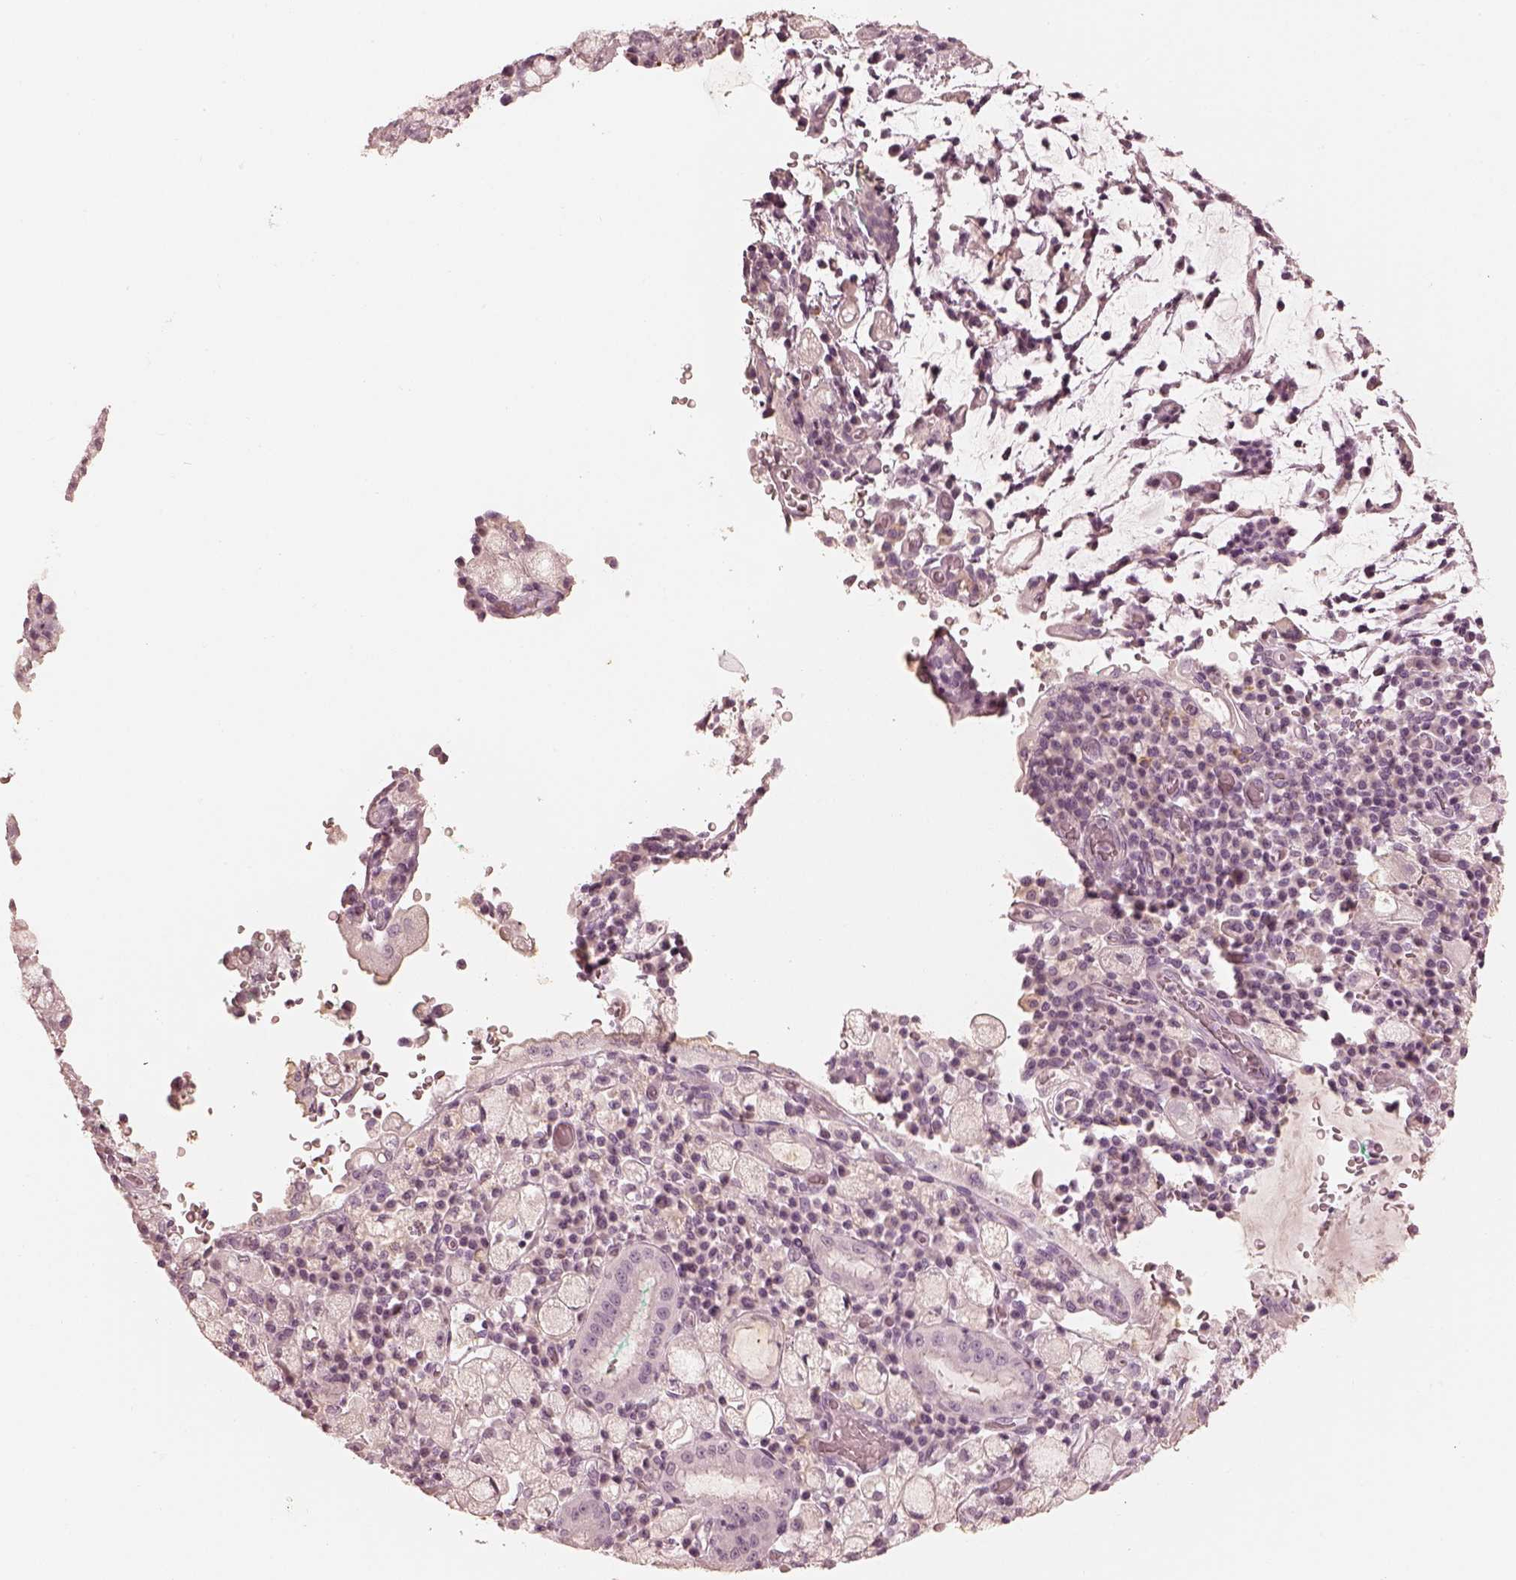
{"staining": {"intensity": "negative", "quantity": "none", "location": "none"}, "tissue": "stomach cancer", "cell_type": "Tumor cells", "image_type": "cancer", "snomed": [{"axis": "morphology", "description": "Adenocarcinoma, NOS"}, {"axis": "topography", "description": "Stomach"}], "caption": "A high-resolution image shows immunohistochemistry (IHC) staining of stomach adenocarcinoma, which demonstrates no significant expression in tumor cells.", "gene": "CALR3", "patient": {"sex": "male", "age": 58}}